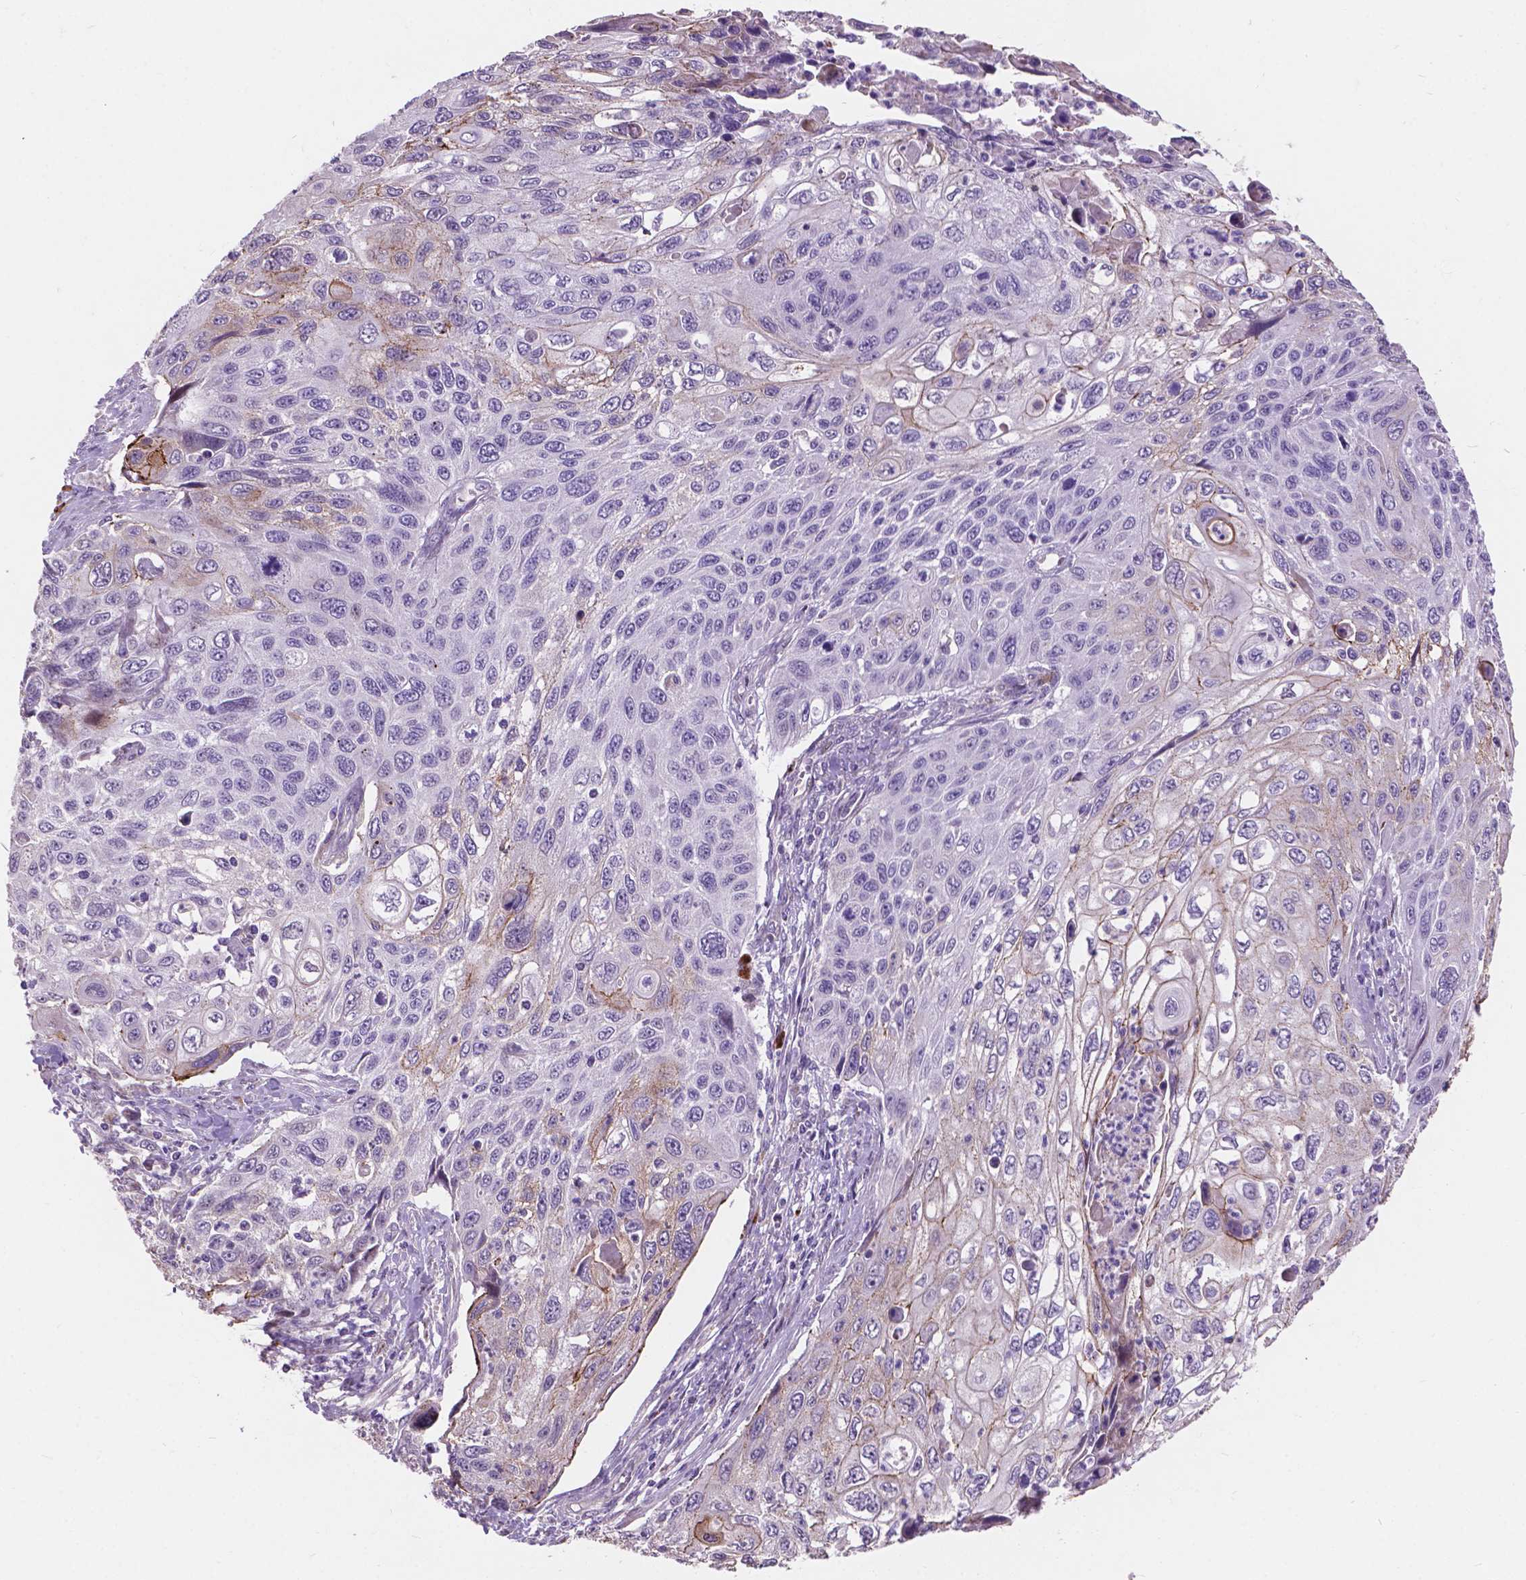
{"staining": {"intensity": "weak", "quantity": "<25%", "location": "cytoplasmic/membranous"}, "tissue": "cervical cancer", "cell_type": "Tumor cells", "image_type": "cancer", "snomed": [{"axis": "morphology", "description": "Squamous cell carcinoma, NOS"}, {"axis": "topography", "description": "Cervix"}], "caption": "A high-resolution micrograph shows immunohistochemistry (IHC) staining of cervical cancer (squamous cell carcinoma), which reveals no significant staining in tumor cells.", "gene": "MYH14", "patient": {"sex": "female", "age": 70}}